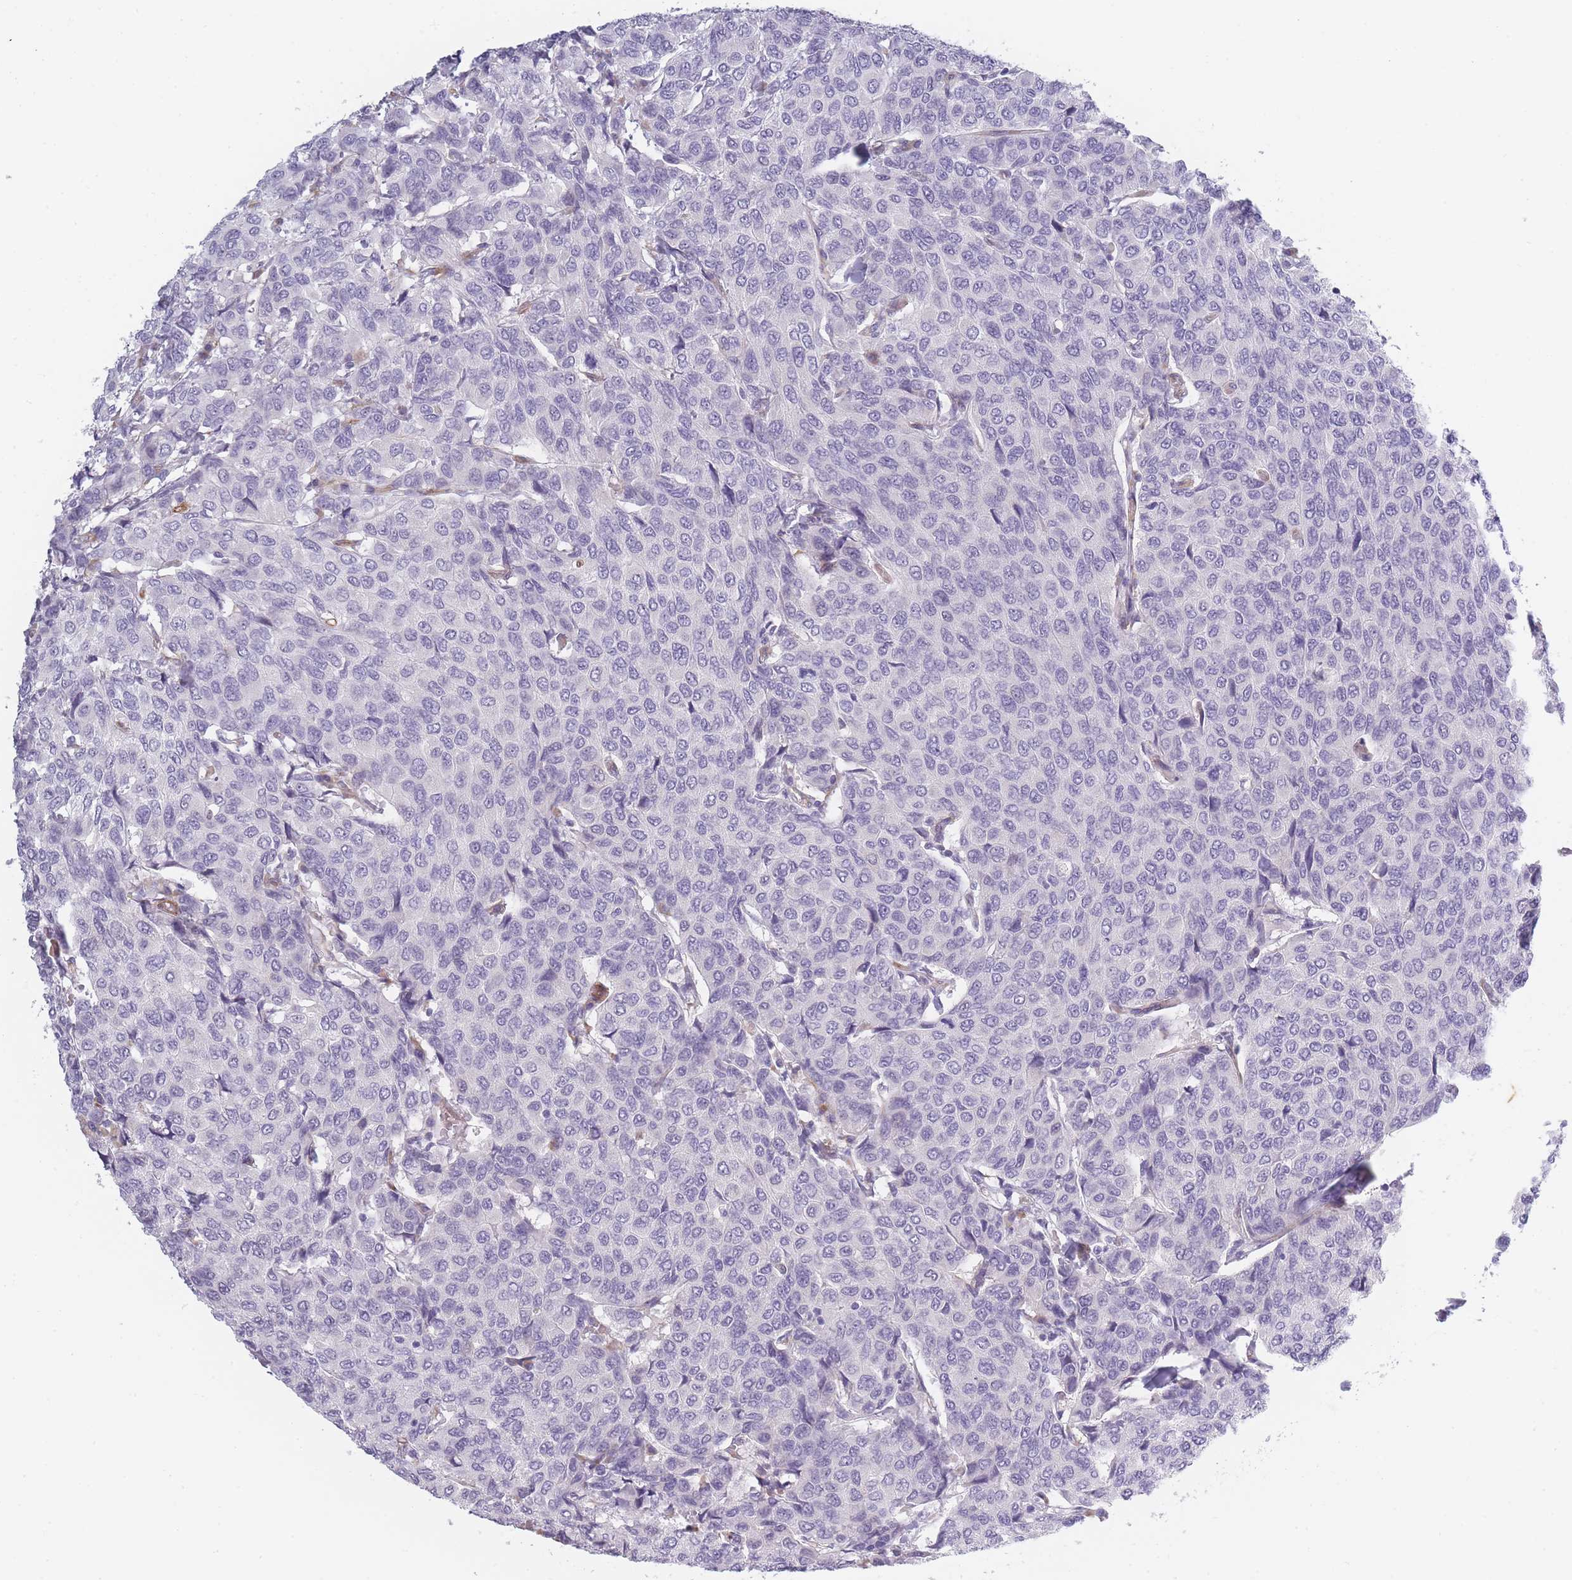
{"staining": {"intensity": "negative", "quantity": "none", "location": "none"}, "tissue": "breast cancer", "cell_type": "Tumor cells", "image_type": "cancer", "snomed": [{"axis": "morphology", "description": "Duct carcinoma"}, {"axis": "topography", "description": "Breast"}], "caption": "Immunohistochemistry (IHC) photomicrograph of human breast intraductal carcinoma stained for a protein (brown), which displays no positivity in tumor cells. Nuclei are stained in blue.", "gene": "OR6B3", "patient": {"sex": "female", "age": 55}}